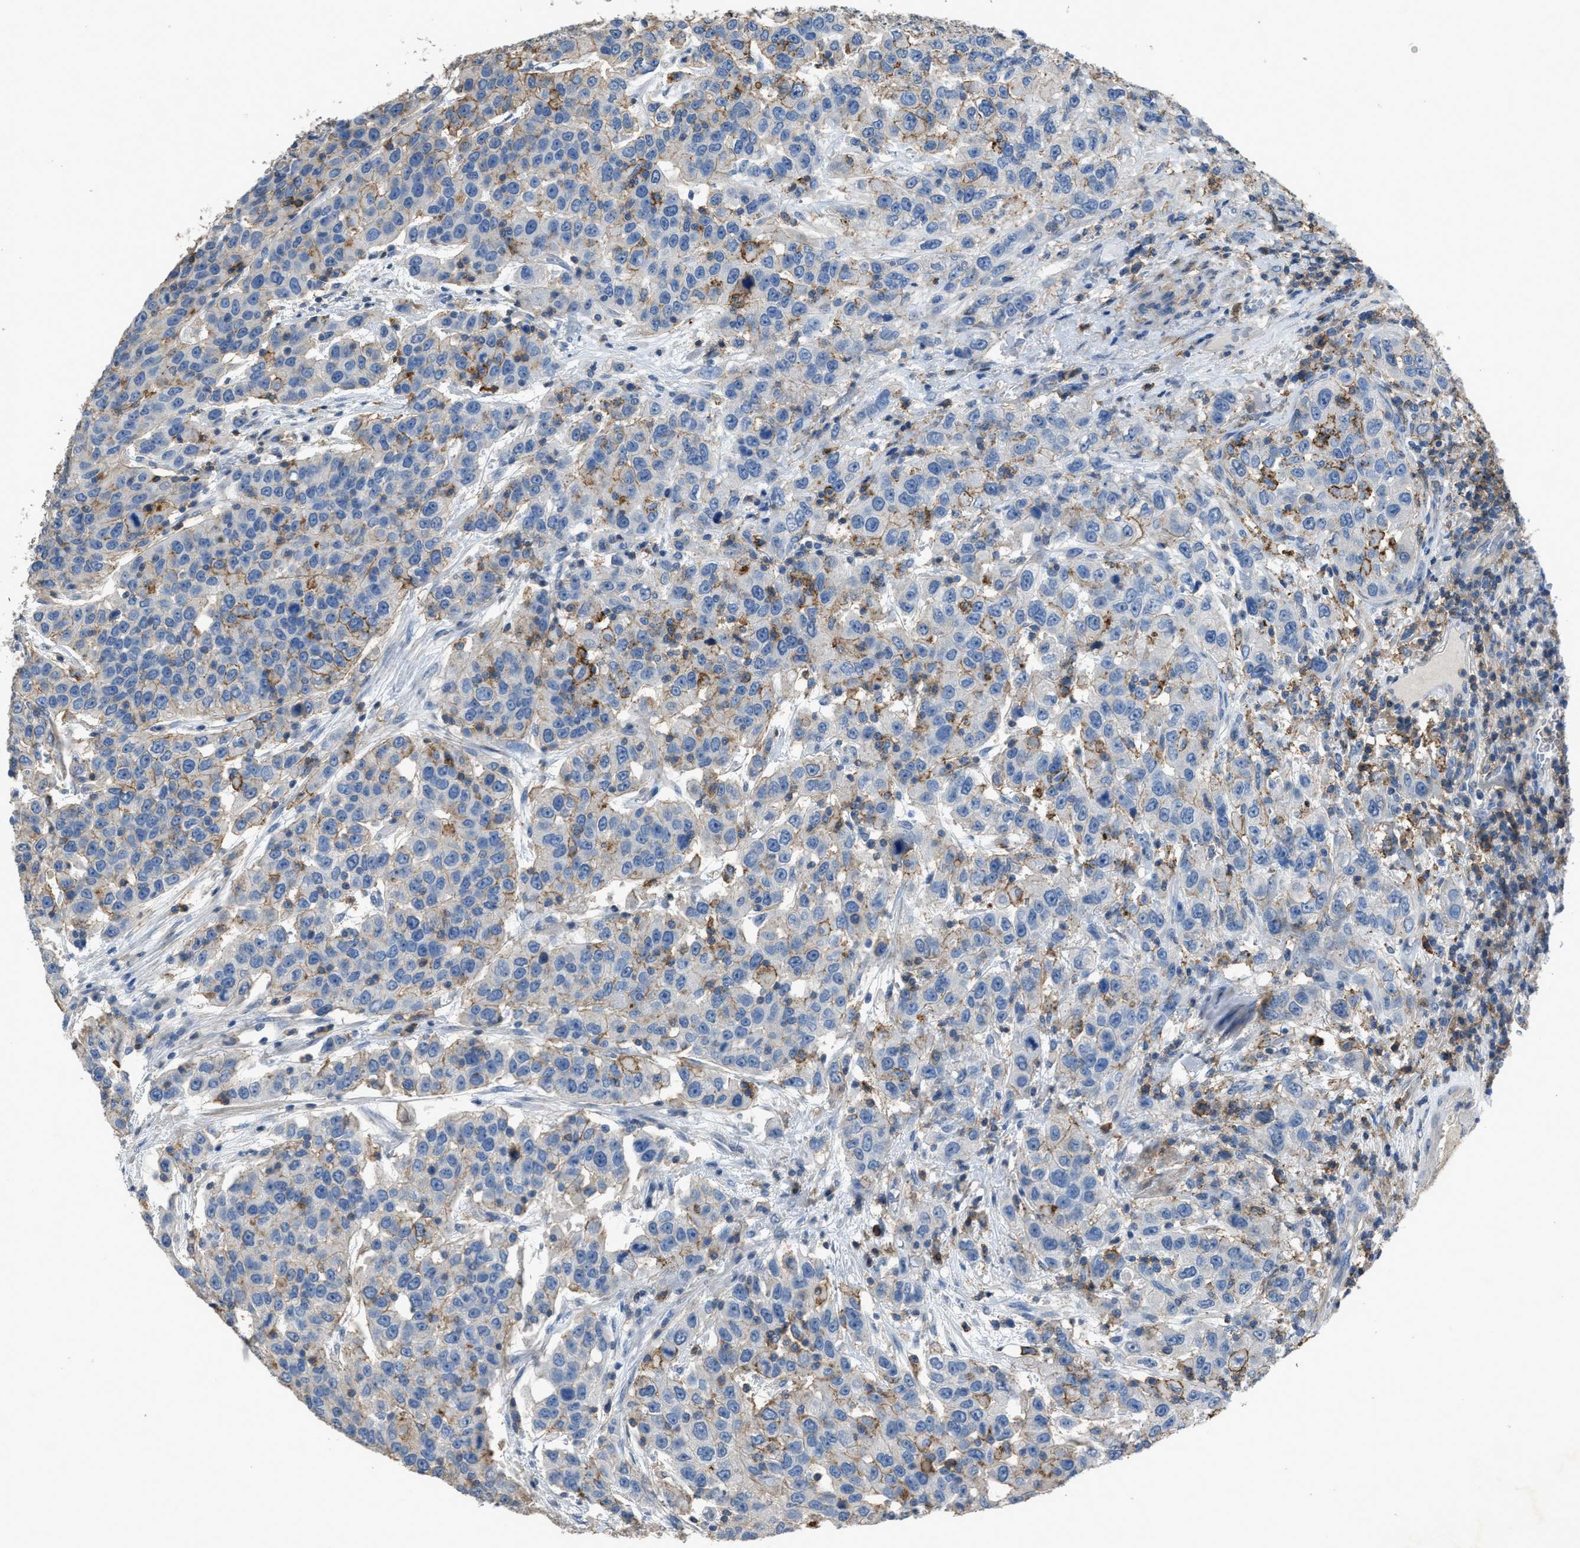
{"staining": {"intensity": "moderate", "quantity": "25%-75%", "location": "cytoplasmic/membranous"}, "tissue": "urothelial cancer", "cell_type": "Tumor cells", "image_type": "cancer", "snomed": [{"axis": "morphology", "description": "Urothelial carcinoma, High grade"}, {"axis": "topography", "description": "Urinary bladder"}], "caption": "Moderate cytoplasmic/membranous staining is present in about 25%-75% of tumor cells in urothelial carcinoma (high-grade). The protein of interest is shown in brown color, while the nuclei are stained blue.", "gene": "OR51E1", "patient": {"sex": "female", "age": 80}}